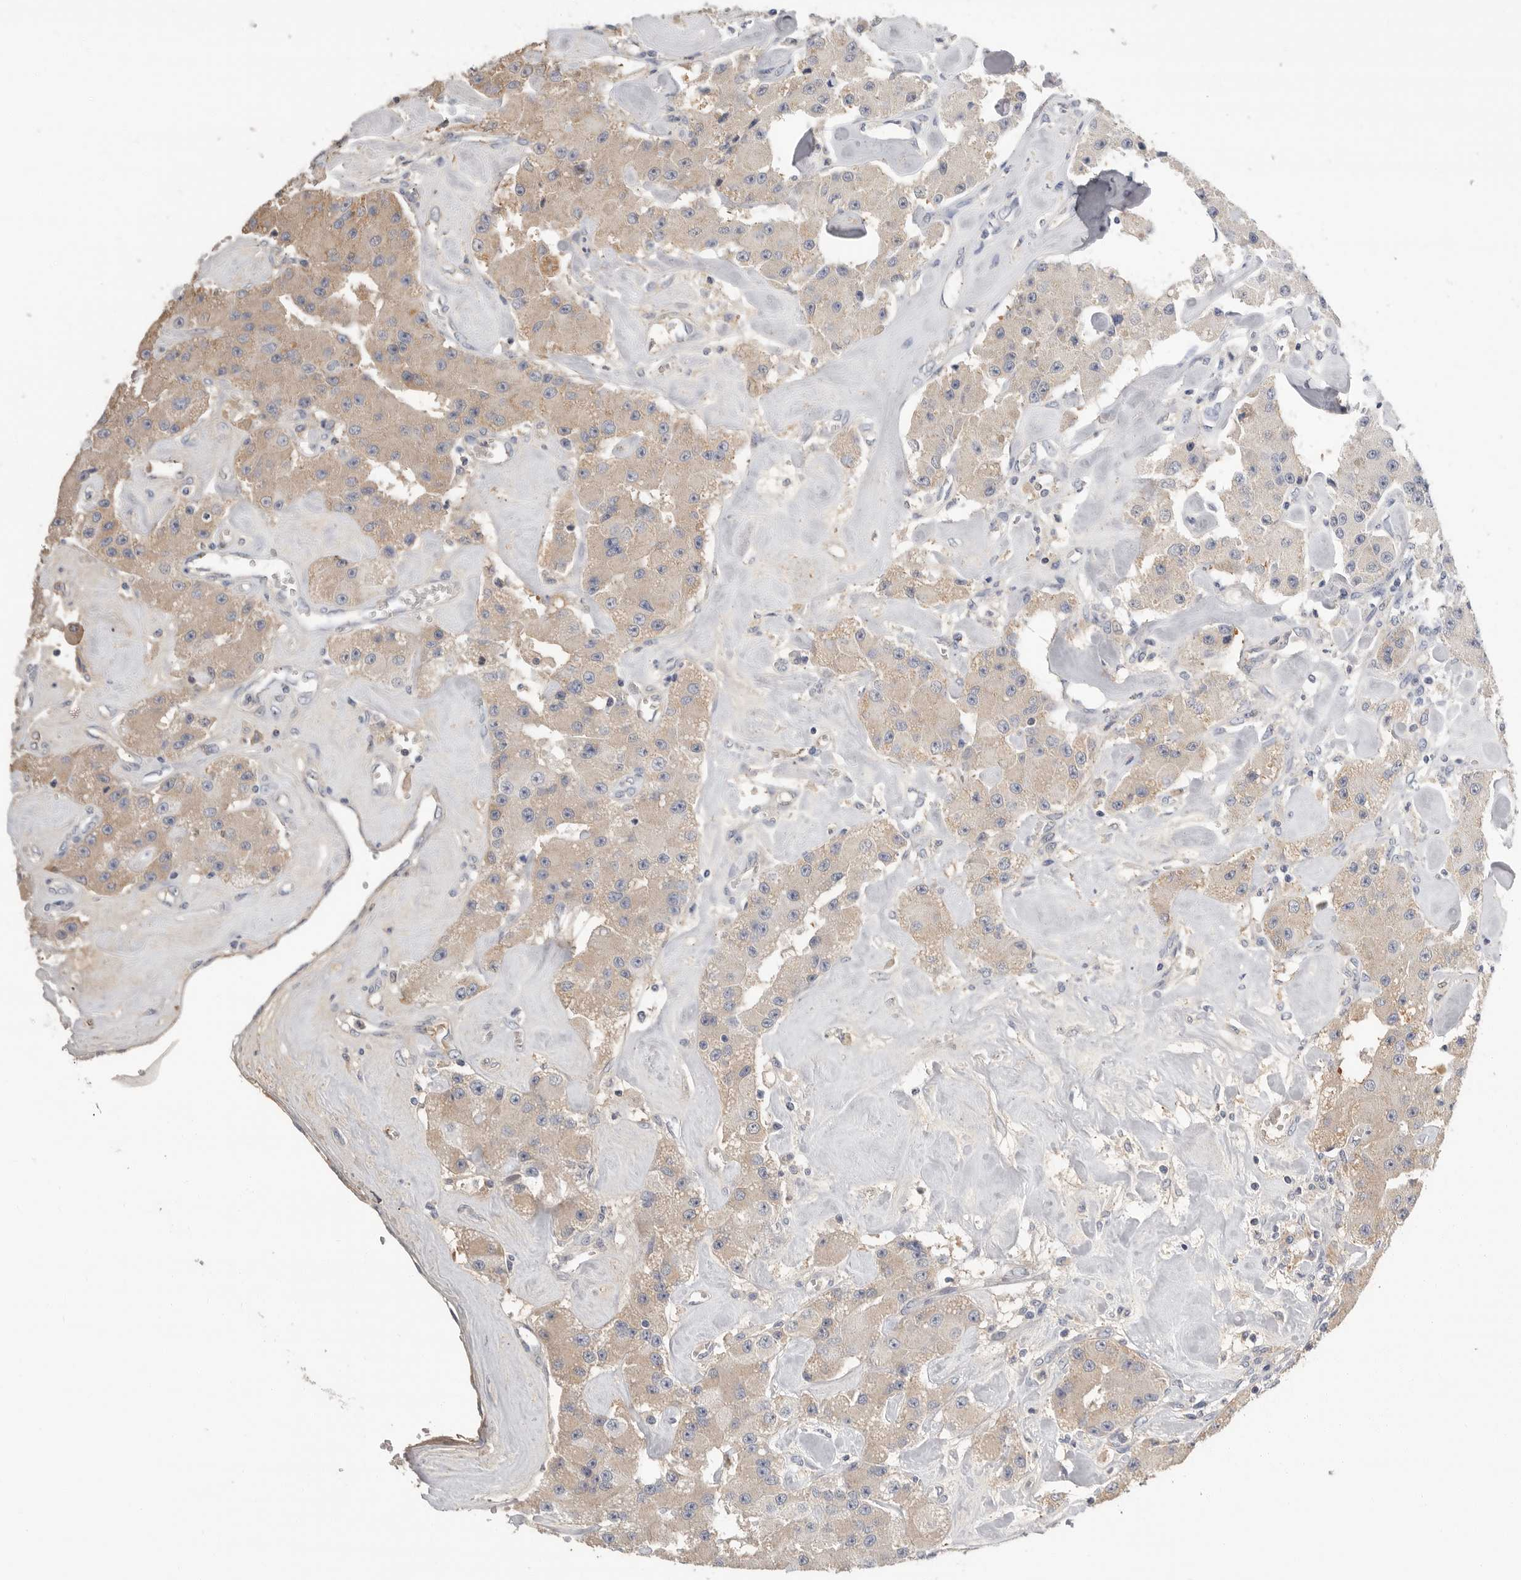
{"staining": {"intensity": "weak", "quantity": "25%-75%", "location": "cytoplasmic/membranous"}, "tissue": "carcinoid", "cell_type": "Tumor cells", "image_type": "cancer", "snomed": [{"axis": "morphology", "description": "Carcinoid, malignant, NOS"}, {"axis": "topography", "description": "Pancreas"}], "caption": "Immunohistochemical staining of human malignant carcinoid reveals low levels of weak cytoplasmic/membranous protein expression in about 25%-75% of tumor cells. Nuclei are stained in blue.", "gene": "APOA2", "patient": {"sex": "male", "age": 41}}